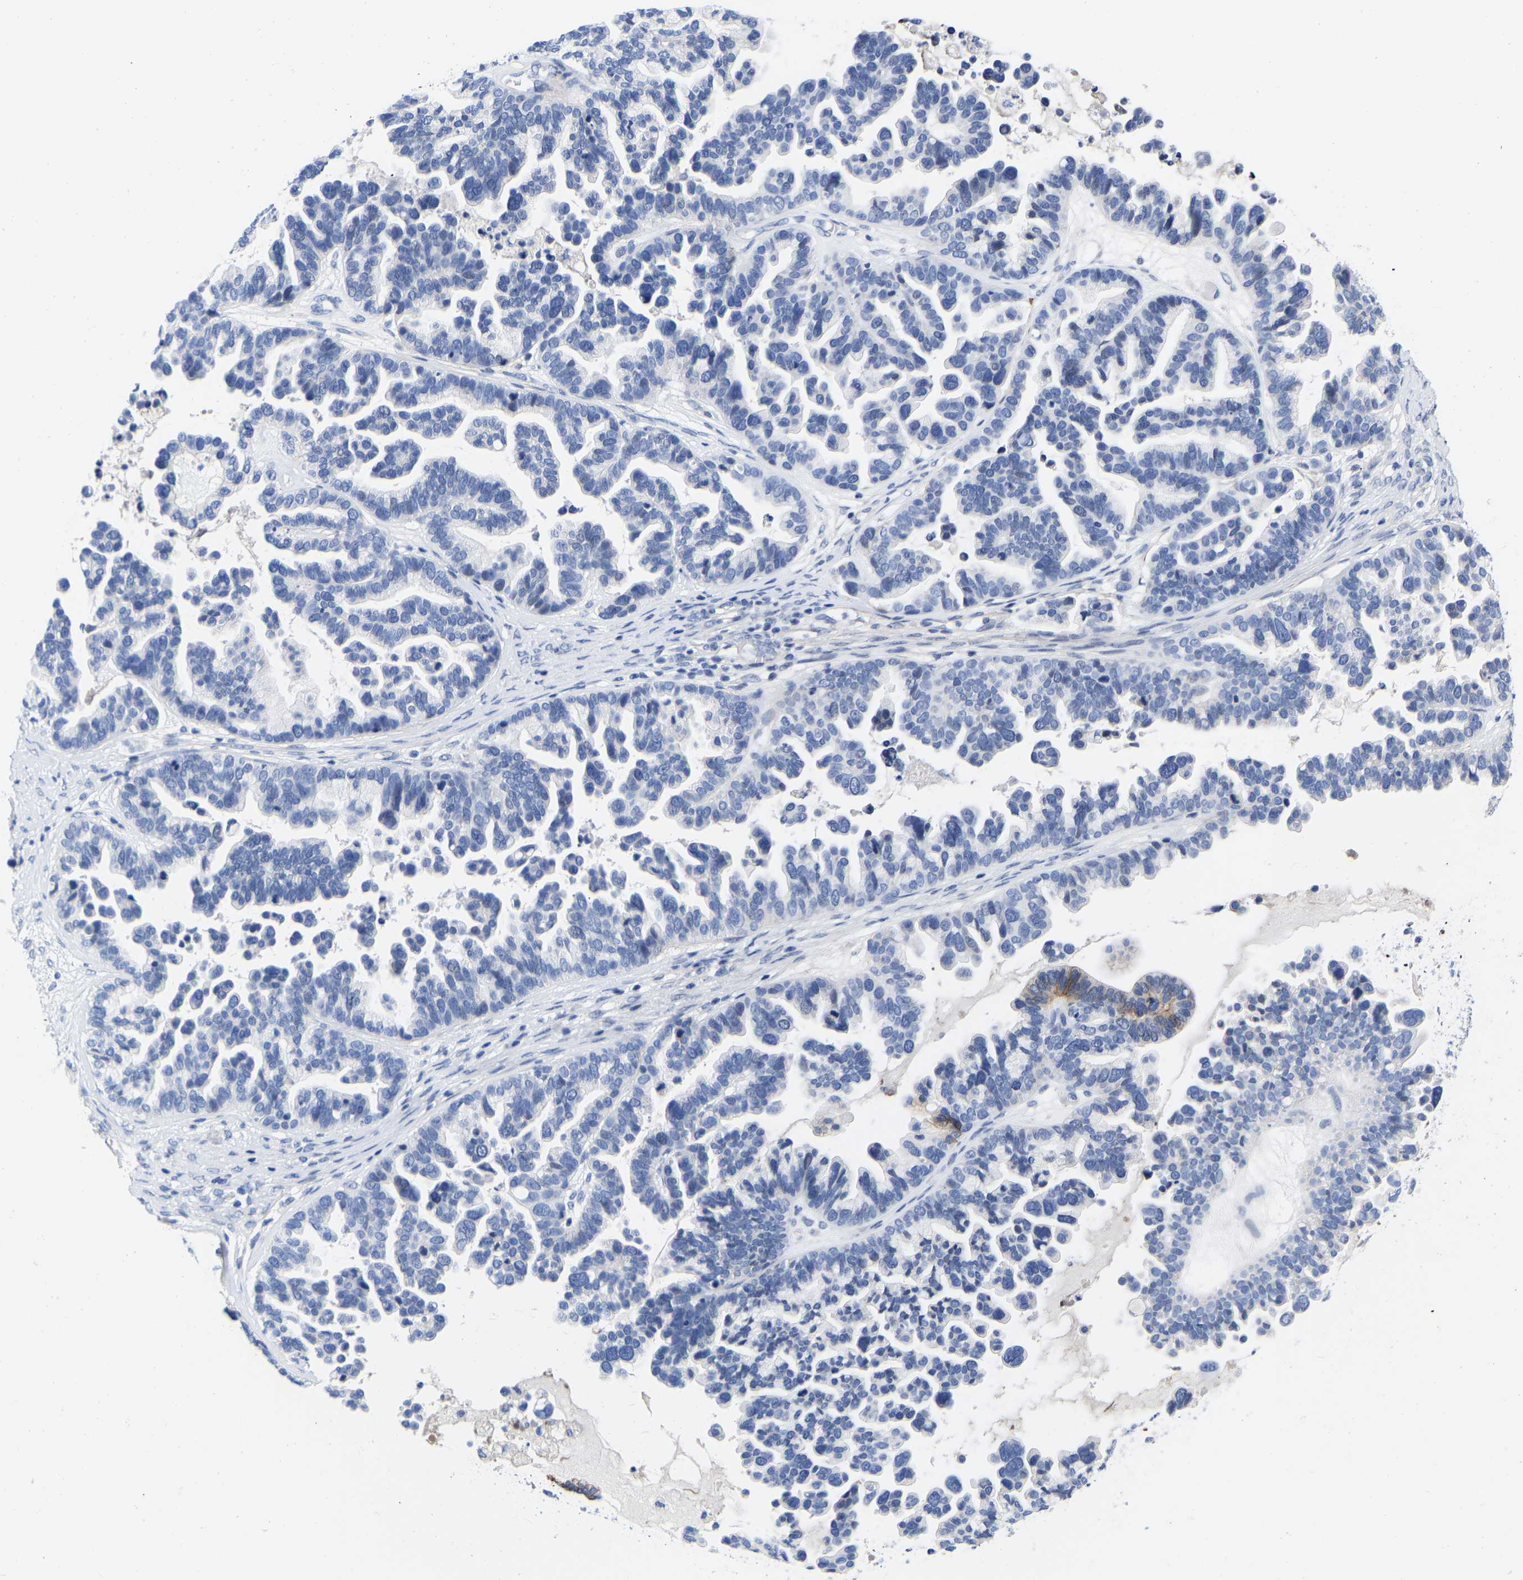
{"staining": {"intensity": "negative", "quantity": "none", "location": "none"}, "tissue": "ovarian cancer", "cell_type": "Tumor cells", "image_type": "cancer", "snomed": [{"axis": "morphology", "description": "Cystadenocarcinoma, serous, NOS"}, {"axis": "topography", "description": "Ovary"}], "caption": "Ovarian serous cystadenocarcinoma stained for a protein using immunohistochemistry (IHC) exhibits no positivity tumor cells.", "gene": "GPA33", "patient": {"sex": "female", "age": 56}}